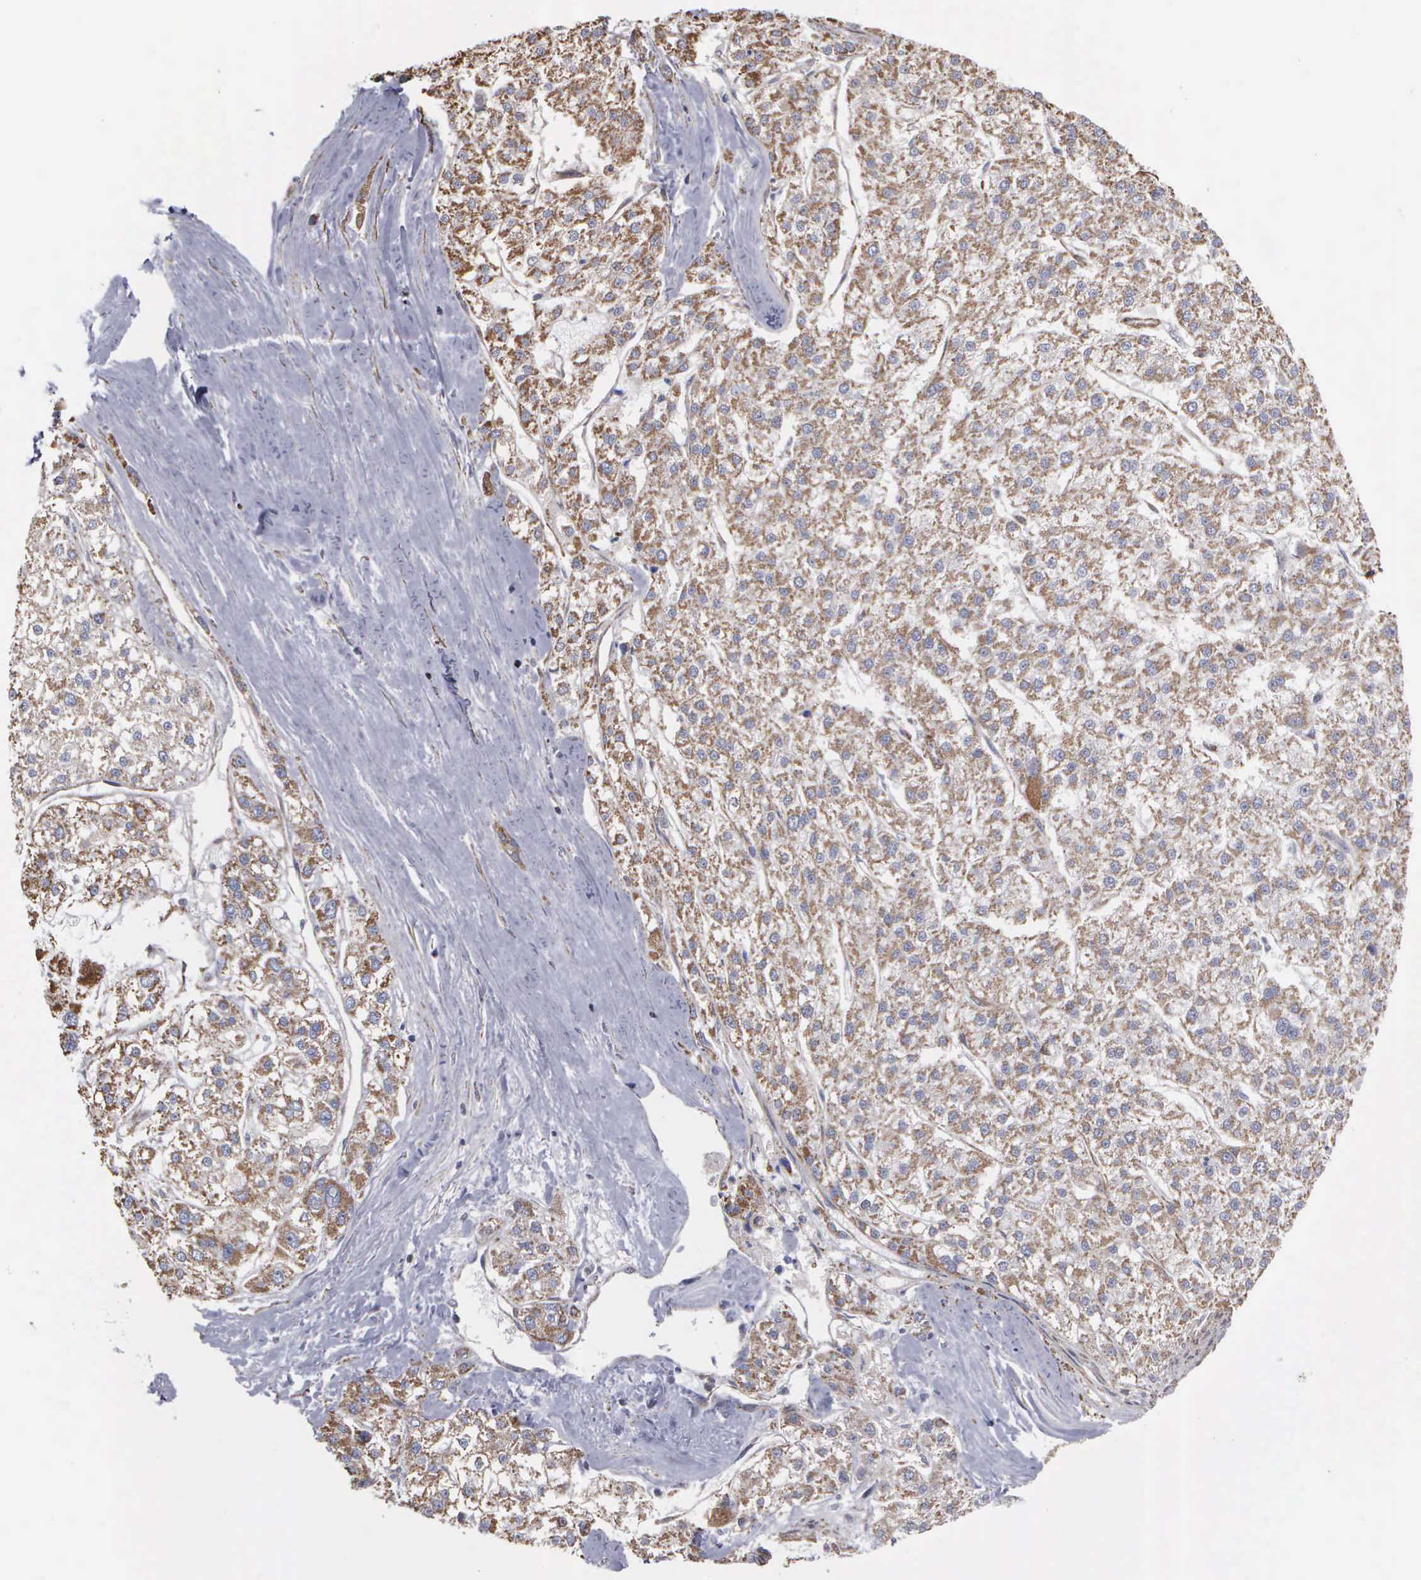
{"staining": {"intensity": "moderate", "quantity": ">75%", "location": "cytoplasmic/membranous,nuclear"}, "tissue": "liver cancer", "cell_type": "Tumor cells", "image_type": "cancer", "snomed": [{"axis": "morphology", "description": "Carcinoma, Hepatocellular, NOS"}, {"axis": "topography", "description": "Liver"}], "caption": "Human hepatocellular carcinoma (liver) stained with a brown dye shows moderate cytoplasmic/membranous and nuclear positive staining in about >75% of tumor cells.", "gene": "NGDN", "patient": {"sex": "female", "age": 85}}